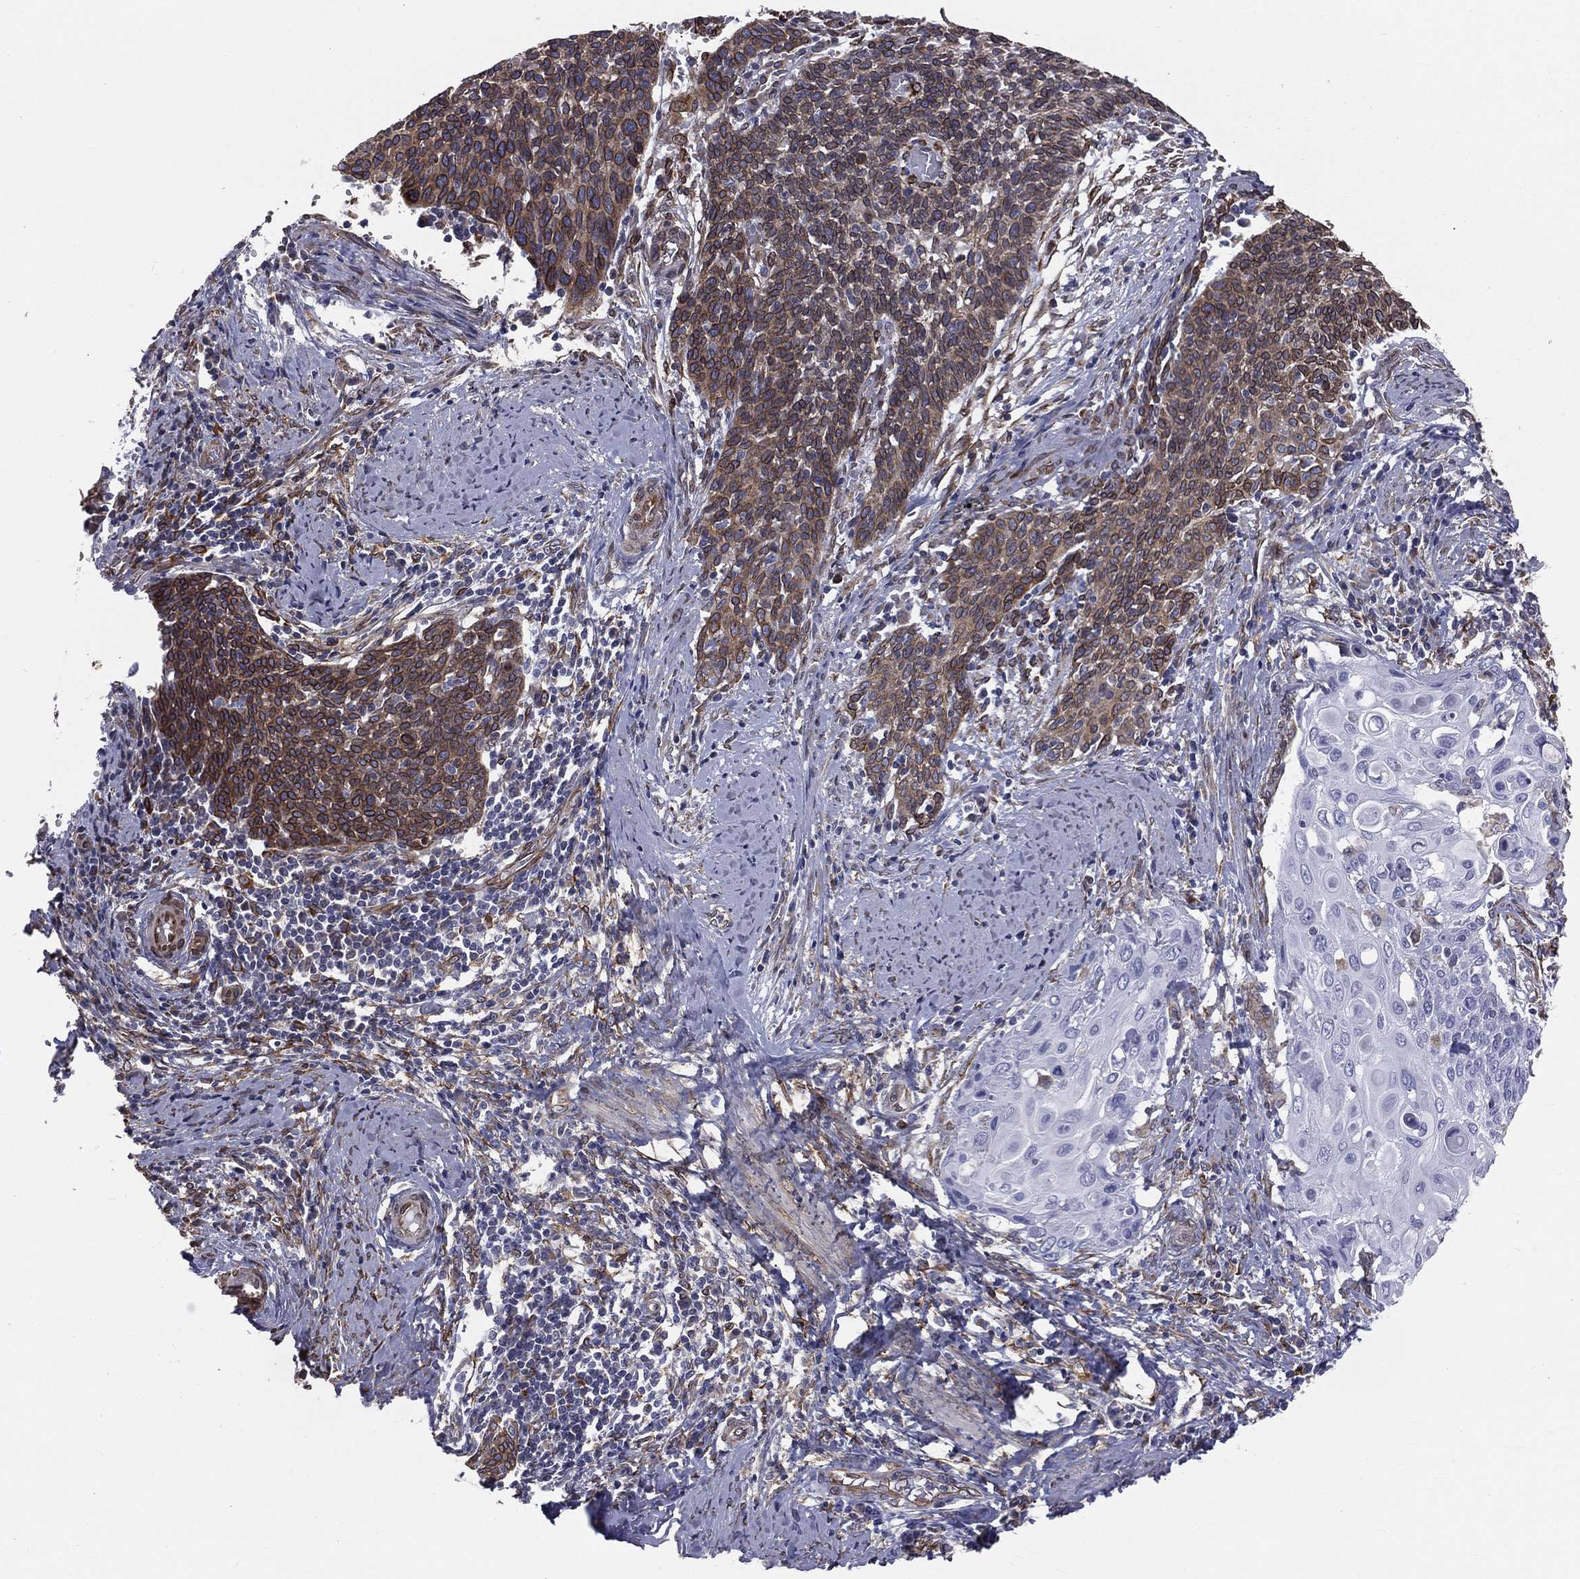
{"staining": {"intensity": "strong", "quantity": "25%-75%", "location": "cytoplasmic/membranous"}, "tissue": "cervical cancer", "cell_type": "Tumor cells", "image_type": "cancer", "snomed": [{"axis": "morphology", "description": "Squamous cell carcinoma, NOS"}, {"axis": "topography", "description": "Cervix"}], "caption": "Tumor cells reveal strong cytoplasmic/membranous expression in approximately 25%-75% of cells in cervical squamous cell carcinoma.", "gene": "PGRMC1", "patient": {"sex": "female", "age": 39}}